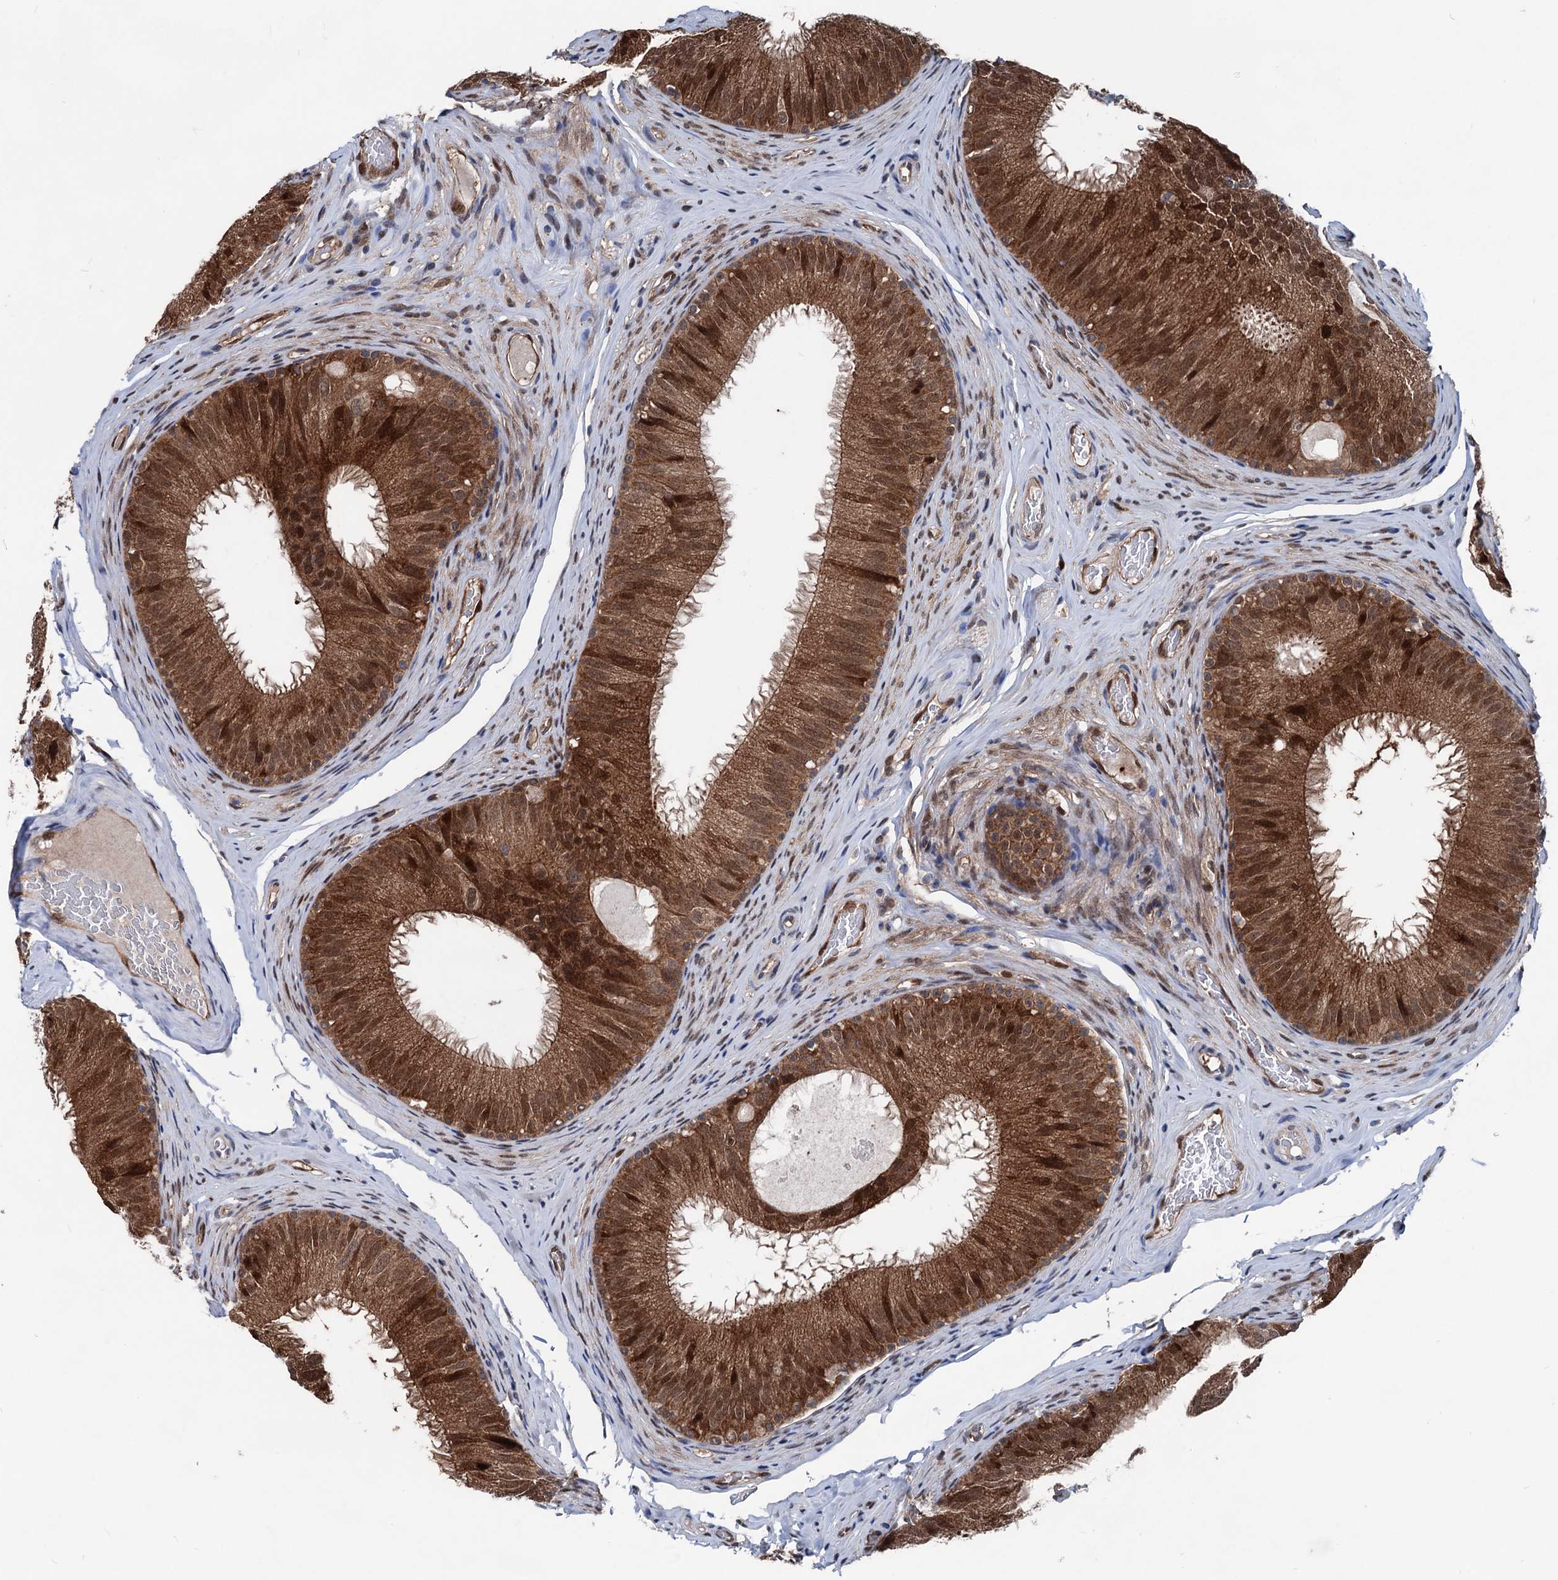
{"staining": {"intensity": "moderate", "quantity": ">75%", "location": "cytoplasmic/membranous,nuclear"}, "tissue": "epididymis", "cell_type": "Glandular cells", "image_type": "normal", "snomed": [{"axis": "morphology", "description": "Normal tissue, NOS"}, {"axis": "topography", "description": "Epididymis"}], "caption": "This photomicrograph reveals immunohistochemistry staining of benign human epididymis, with medium moderate cytoplasmic/membranous,nuclear staining in approximately >75% of glandular cells.", "gene": "GLO1", "patient": {"sex": "male", "age": 34}}